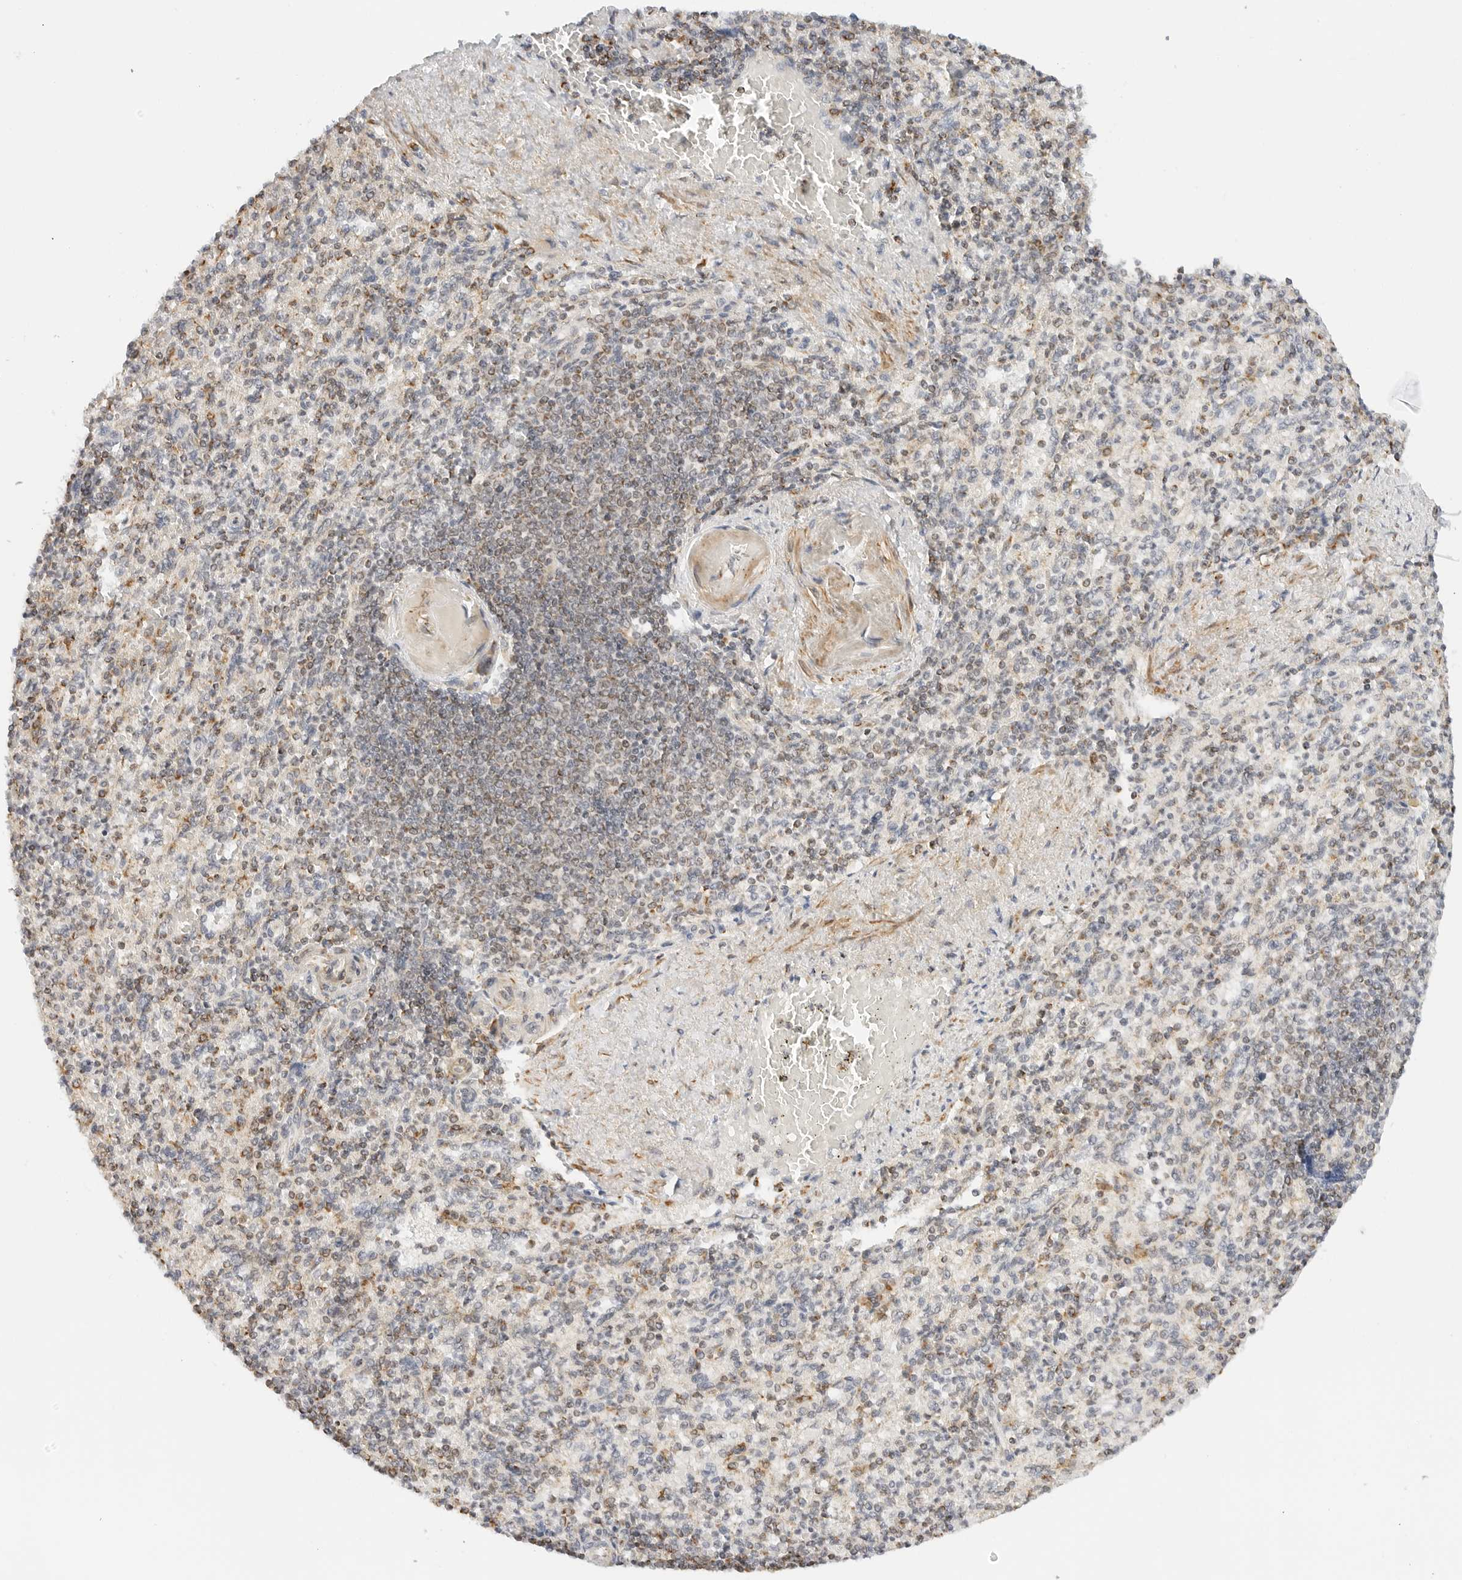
{"staining": {"intensity": "weak", "quantity": "25%-75%", "location": "cytoplasmic/membranous"}, "tissue": "spleen", "cell_type": "Cells in red pulp", "image_type": "normal", "snomed": [{"axis": "morphology", "description": "Normal tissue, NOS"}, {"axis": "topography", "description": "Spleen"}], "caption": "Immunohistochemical staining of unremarkable human spleen demonstrates 25%-75% levels of weak cytoplasmic/membranous protein staining in about 25%-75% of cells in red pulp. (IHC, brightfield microscopy, high magnification).", "gene": "GORAB", "patient": {"sex": "female", "age": 74}}